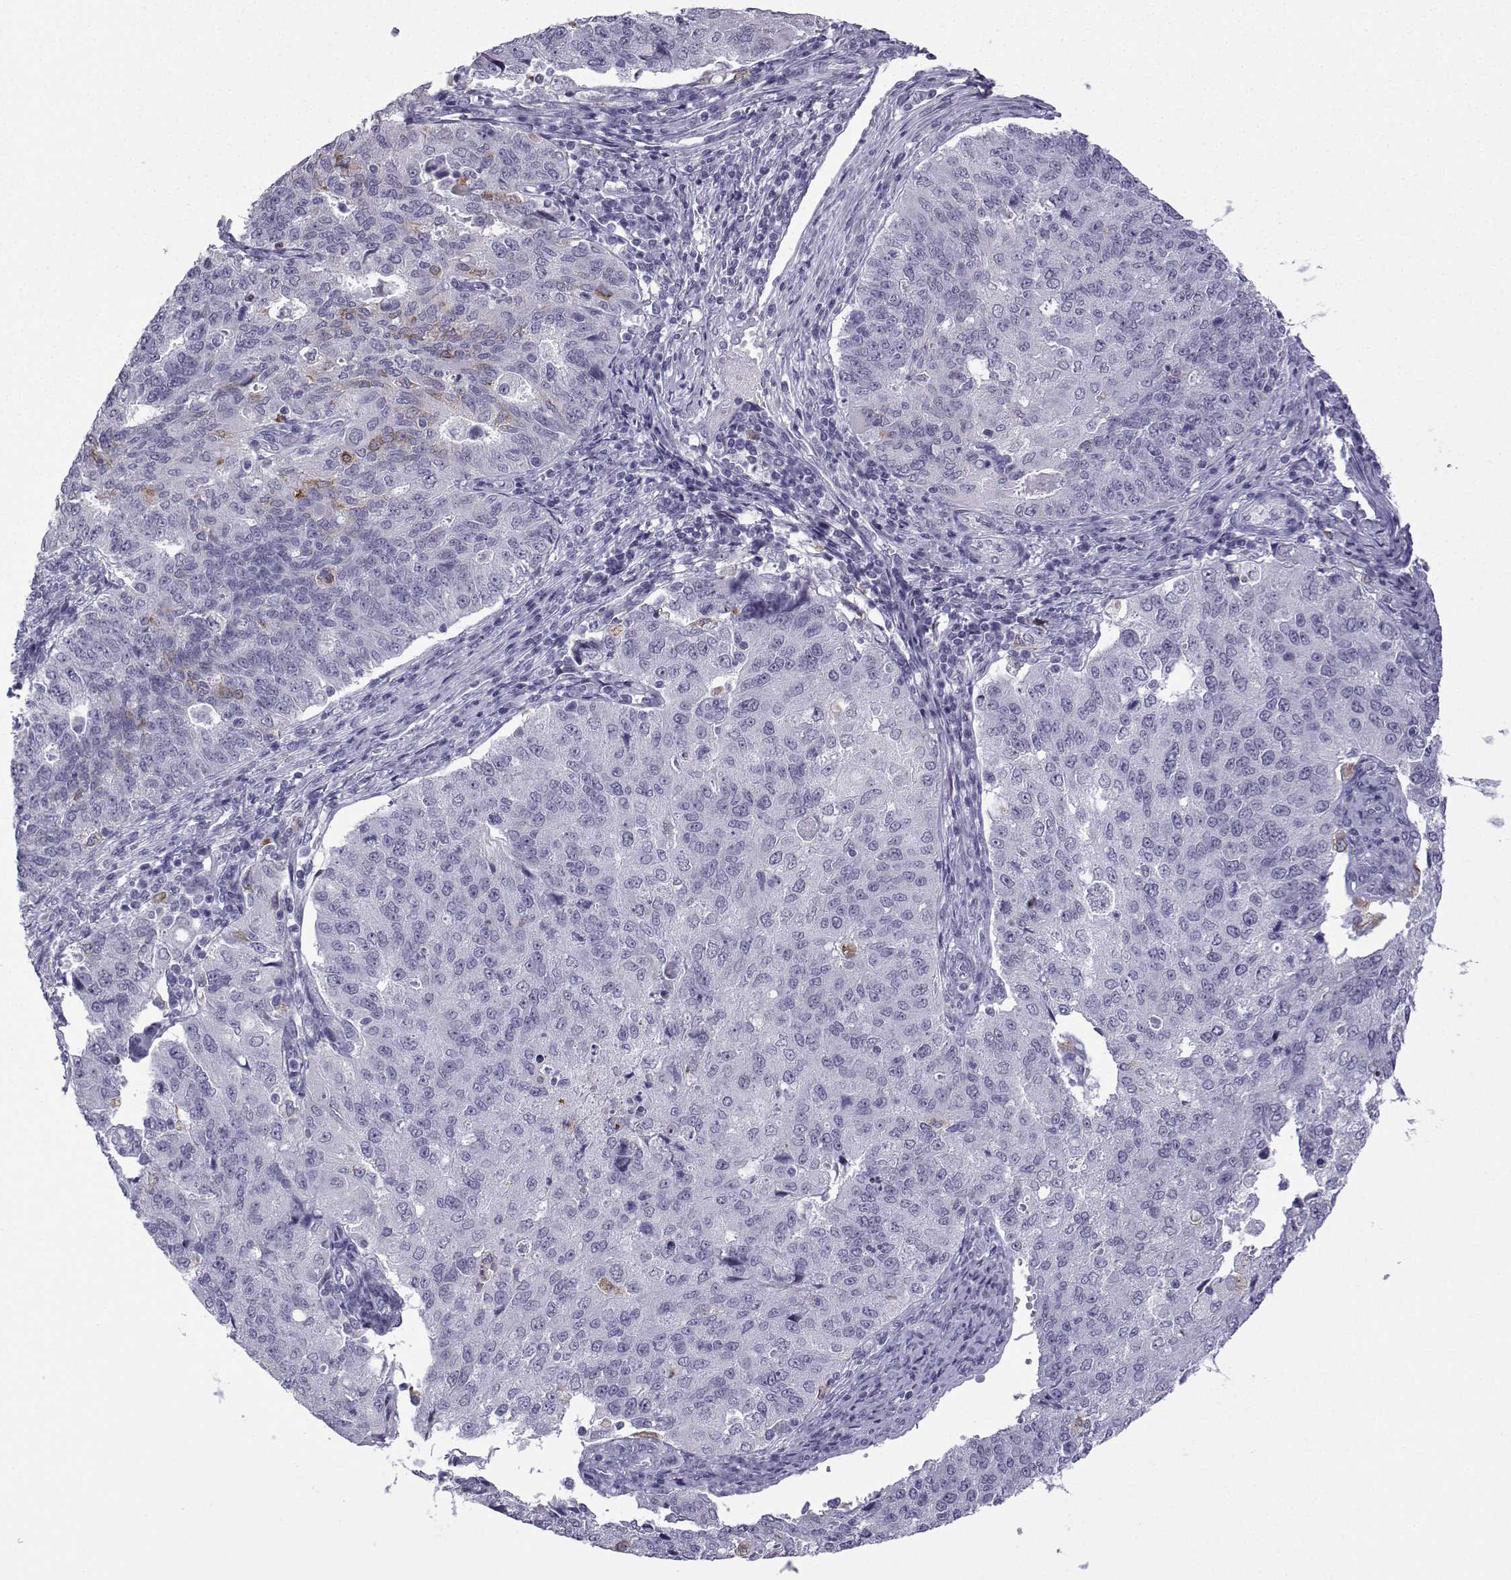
{"staining": {"intensity": "weak", "quantity": "<25%", "location": "cytoplasmic/membranous"}, "tissue": "endometrial cancer", "cell_type": "Tumor cells", "image_type": "cancer", "snomed": [{"axis": "morphology", "description": "Adenocarcinoma, NOS"}, {"axis": "topography", "description": "Endometrium"}], "caption": "Human endometrial cancer stained for a protein using immunohistochemistry displays no positivity in tumor cells.", "gene": "MRGBP", "patient": {"sex": "female", "age": 43}}